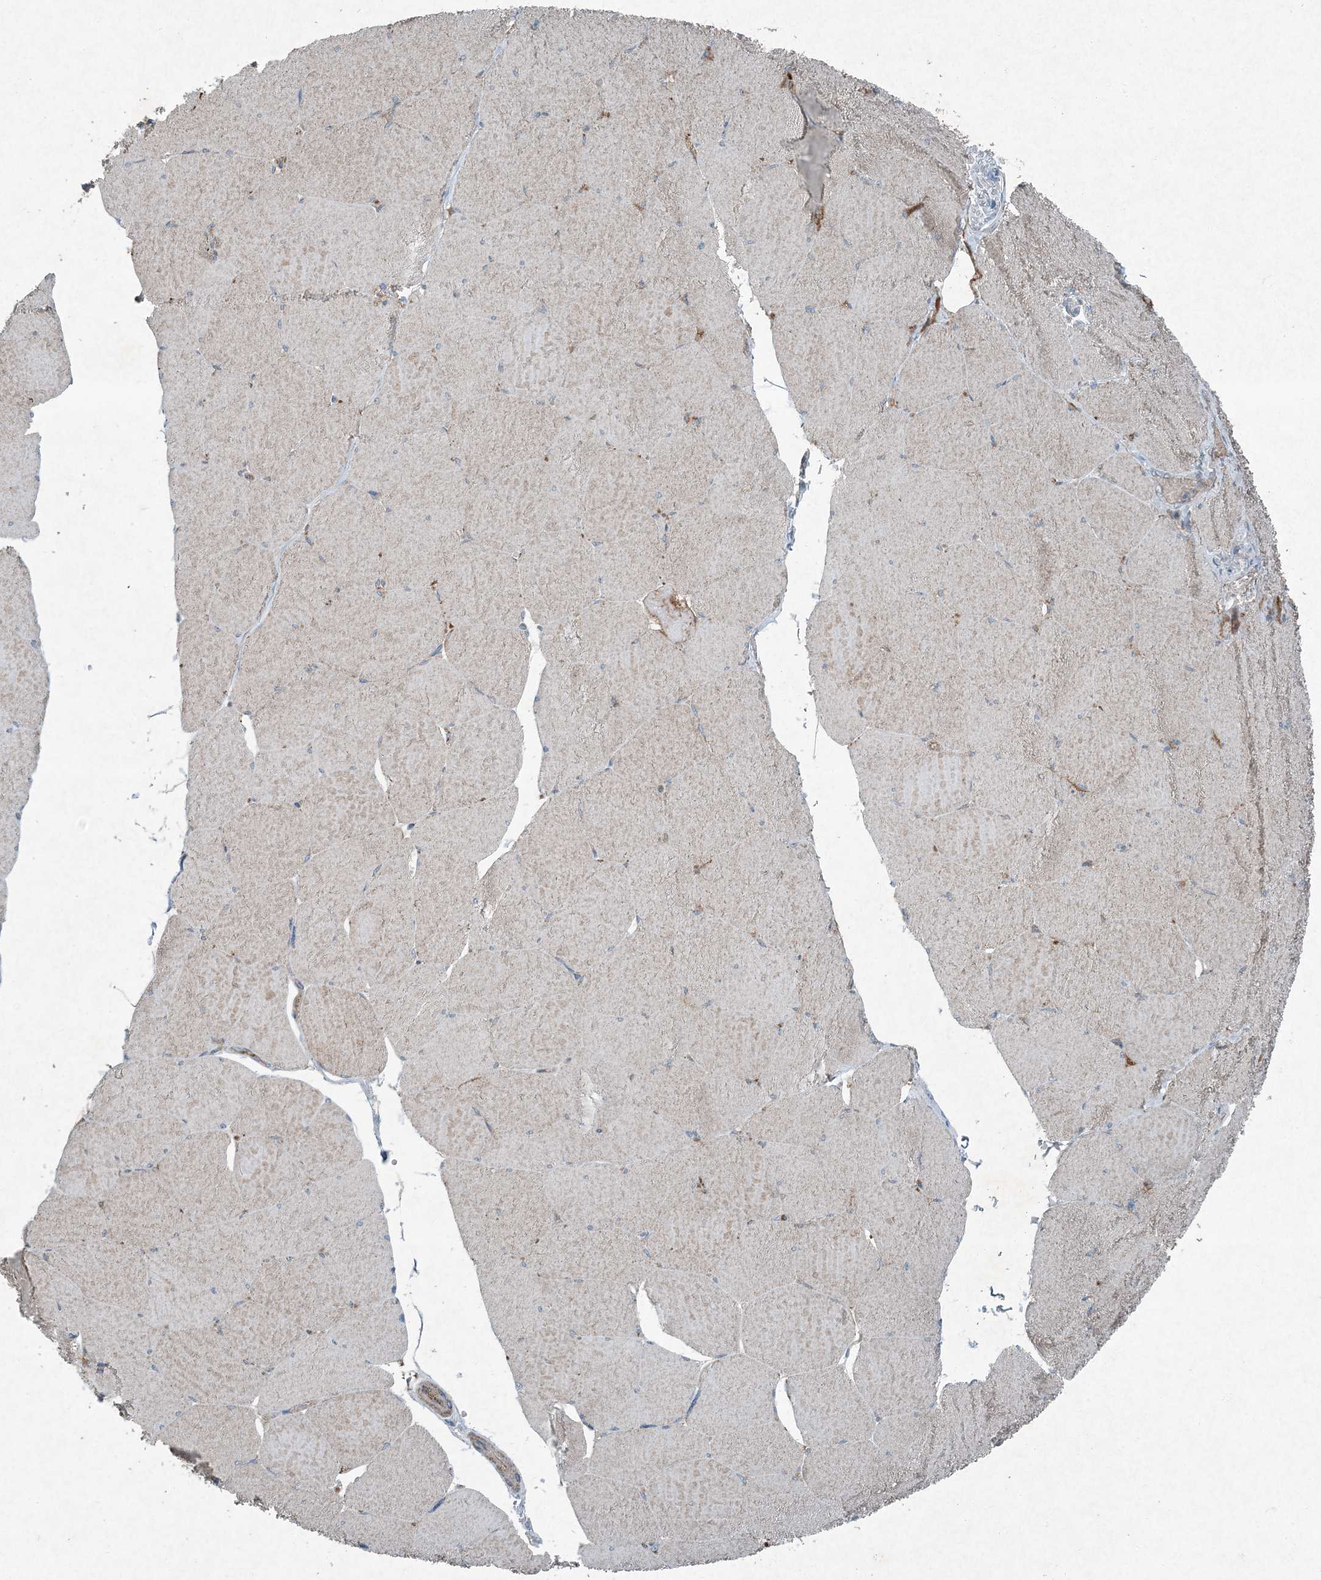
{"staining": {"intensity": "moderate", "quantity": "25%-75%", "location": "cytoplasmic/membranous"}, "tissue": "skeletal muscle", "cell_type": "Myocytes", "image_type": "normal", "snomed": [{"axis": "morphology", "description": "Normal tissue, NOS"}, {"axis": "topography", "description": "Skeletal muscle"}, {"axis": "topography", "description": "Head-Neck"}], "caption": "High-magnification brightfield microscopy of benign skeletal muscle stained with DAB (3,3'-diaminobenzidine) (brown) and counterstained with hematoxylin (blue). myocytes exhibit moderate cytoplasmic/membranous staining is appreciated in about25%-75% of cells. The staining was performed using DAB to visualize the protein expression in brown, while the nuclei were stained in blue with hematoxylin (Magnification: 20x).", "gene": "APOM", "patient": {"sex": "male", "age": 66}}